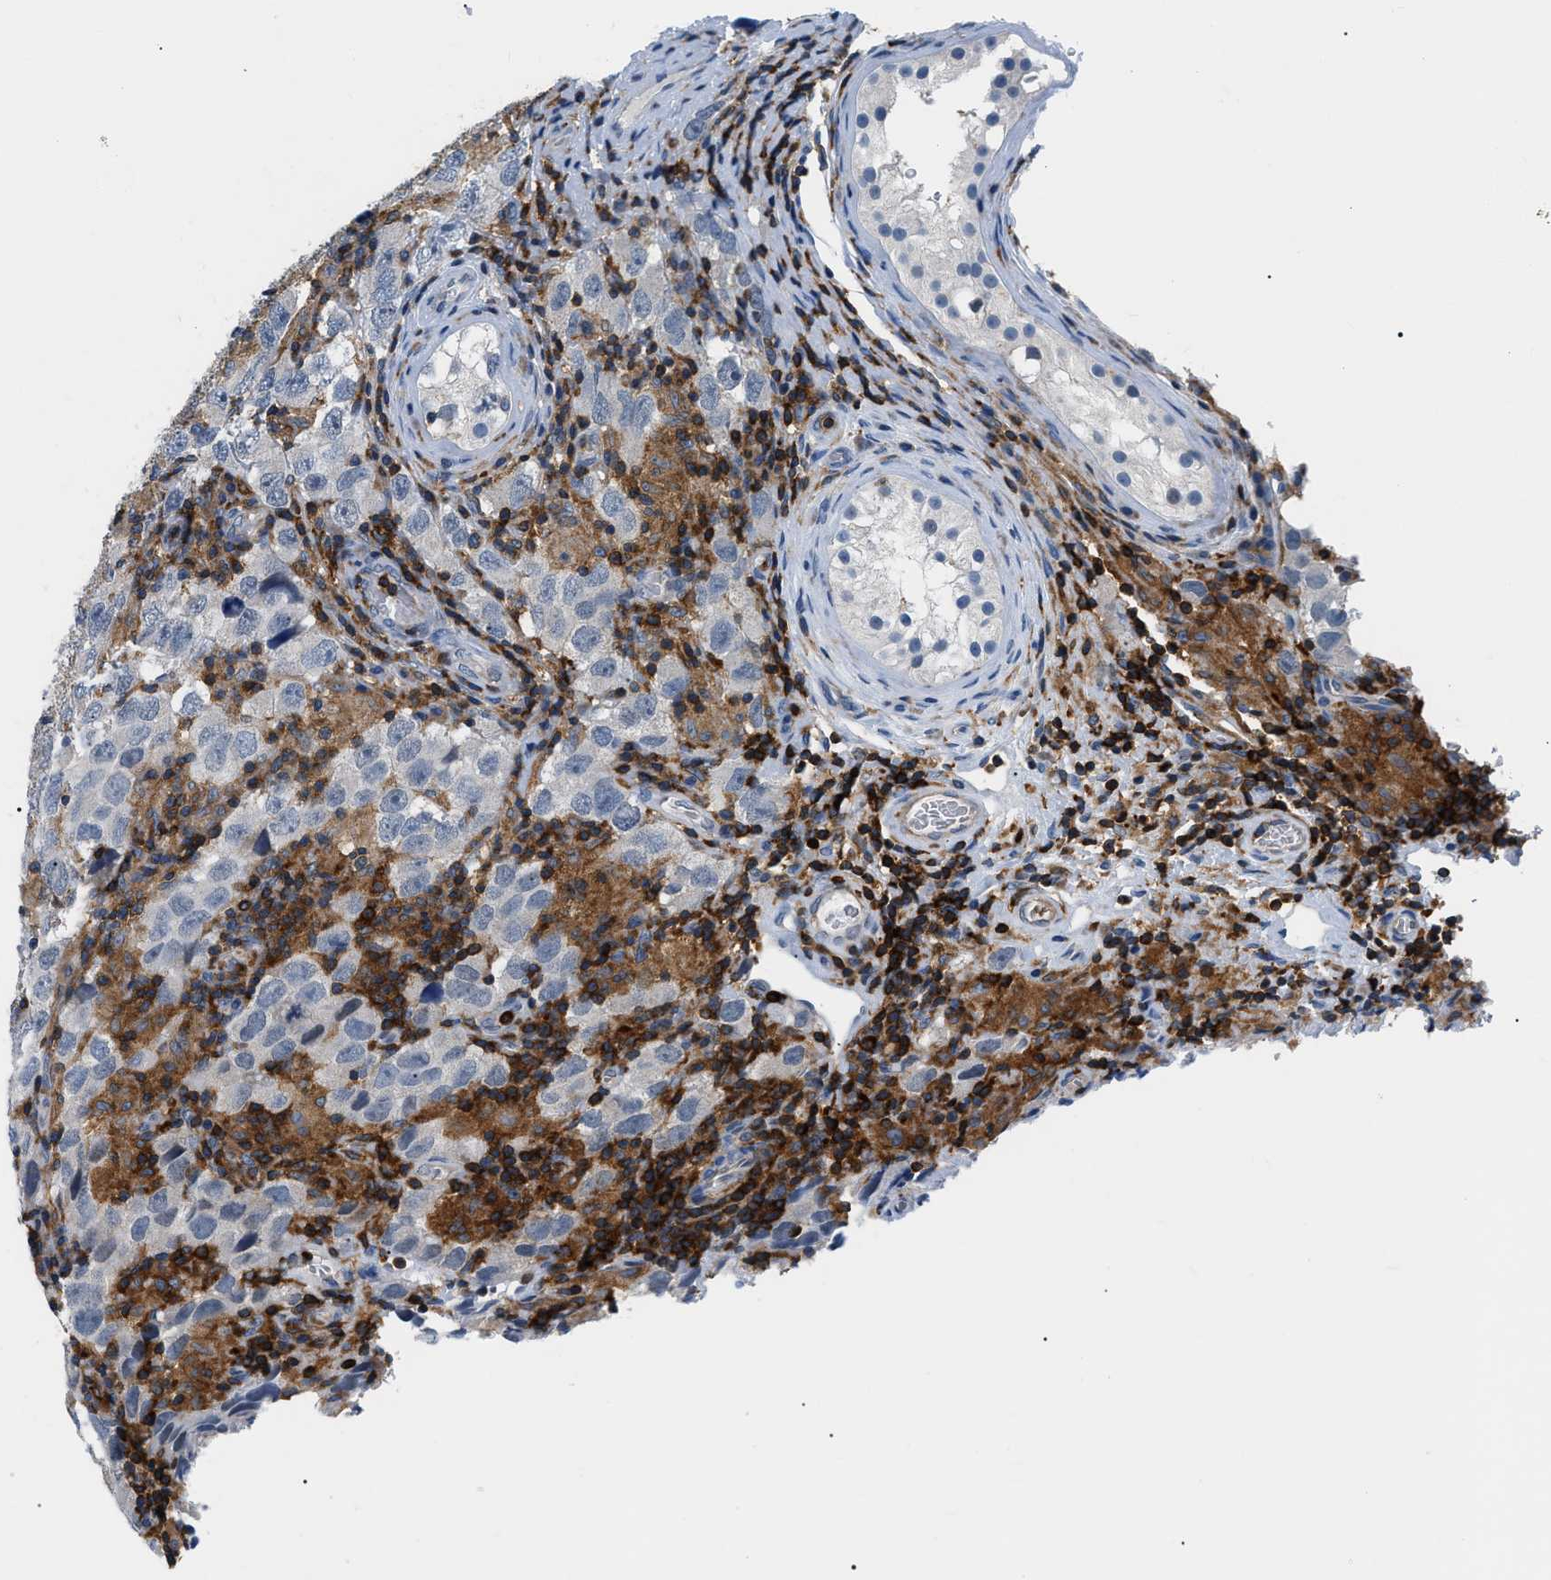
{"staining": {"intensity": "negative", "quantity": "none", "location": "none"}, "tissue": "testis cancer", "cell_type": "Tumor cells", "image_type": "cancer", "snomed": [{"axis": "morphology", "description": "Carcinoma, Embryonal, NOS"}, {"axis": "topography", "description": "Testis"}], "caption": "Tumor cells show no significant staining in testis embryonal carcinoma. (Brightfield microscopy of DAB (3,3'-diaminobenzidine) IHC at high magnification).", "gene": "INPP5D", "patient": {"sex": "male", "age": 21}}